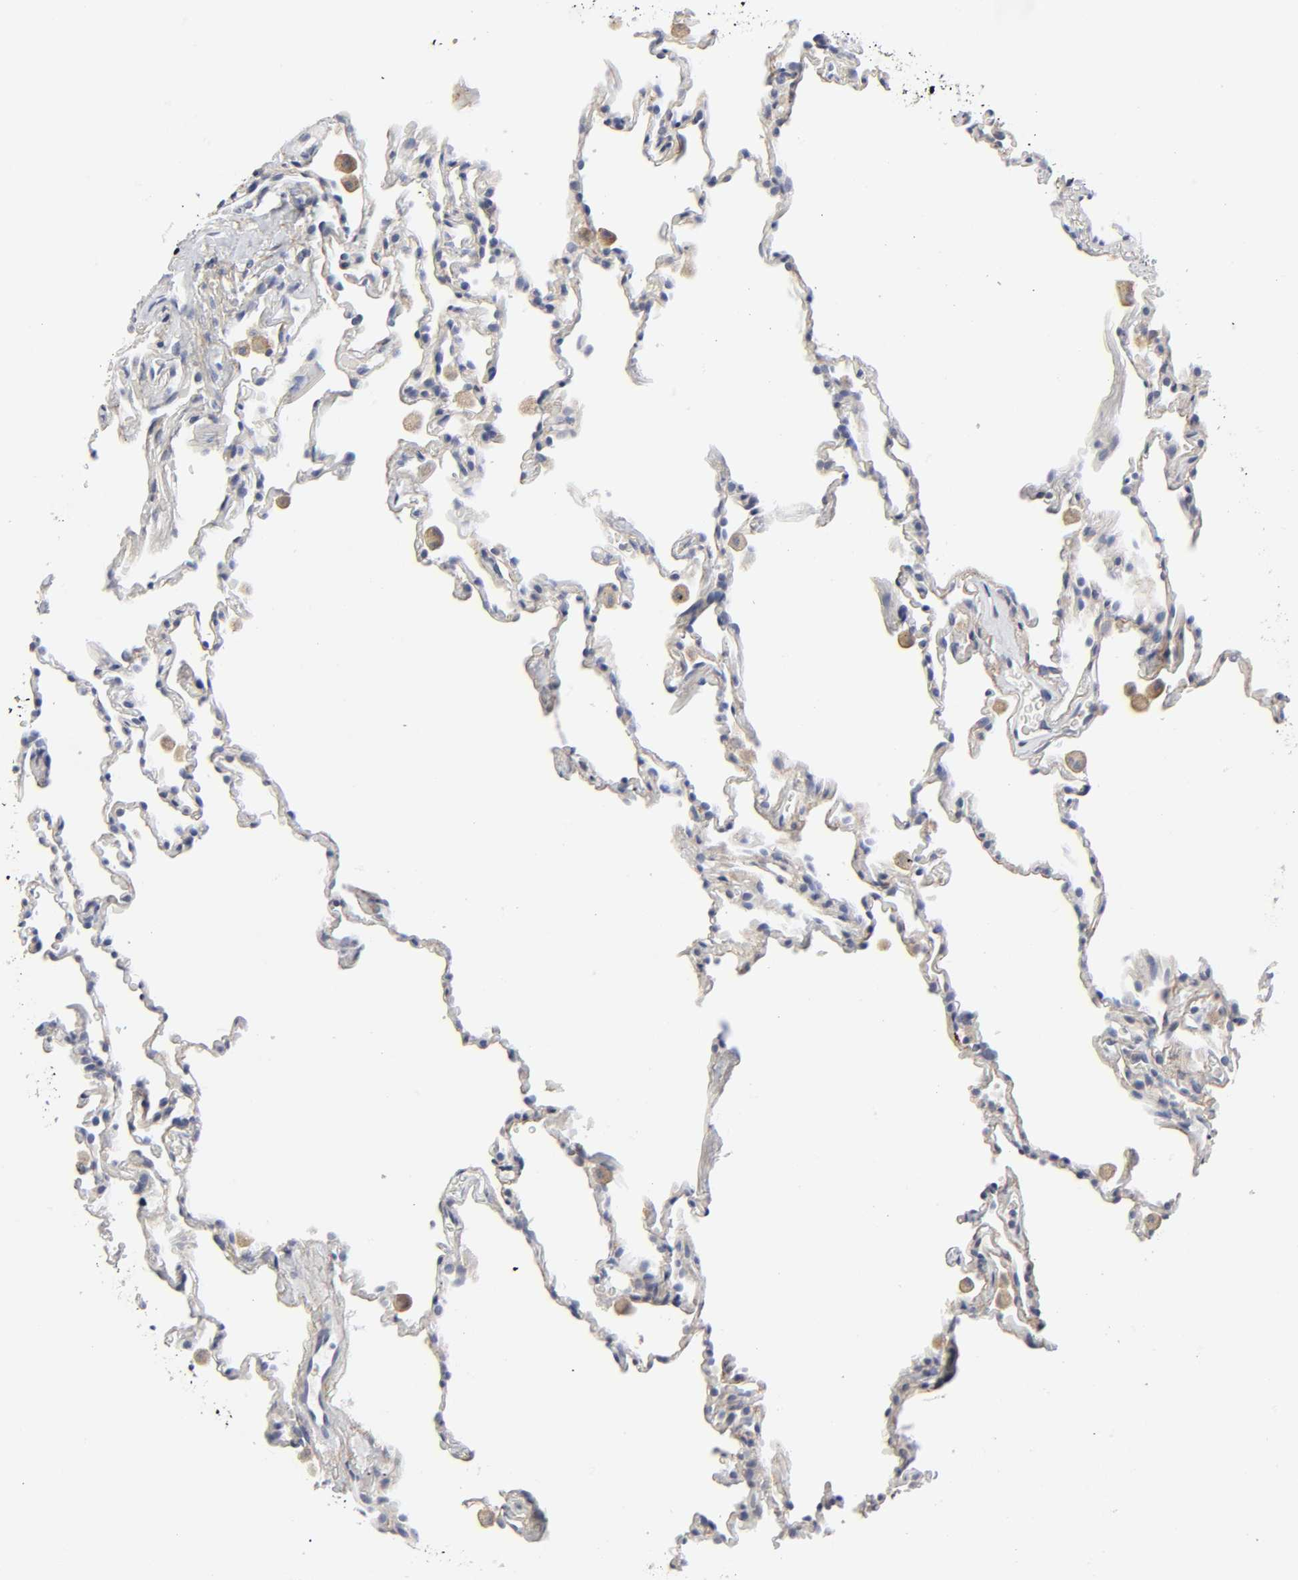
{"staining": {"intensity": "weak", "quantity": "<25%", "location": "cytoplasmic/membranous"}, "tissue": "lung", "cell_type": "Alveolar cells", "image_type": "normal", "snomed": [{"axis": "morphology", "description": "Normal tissue, NOS"}, {"axis": "morphology", "description": "Soft tissue tumor metastatic"}, {"axis": "topography", "description": "Lung"}], "caption": "Immunohistochemistry micrograph of normal human lung stained for a protein (brown), which reveals no staining in alveolar cells. (DAB (3,3'-diaminobenzidine) immunohistochemistry (IHC), high magnification).", "gene": "LRP1", "patient": {"sex": "male", "age": 59}}